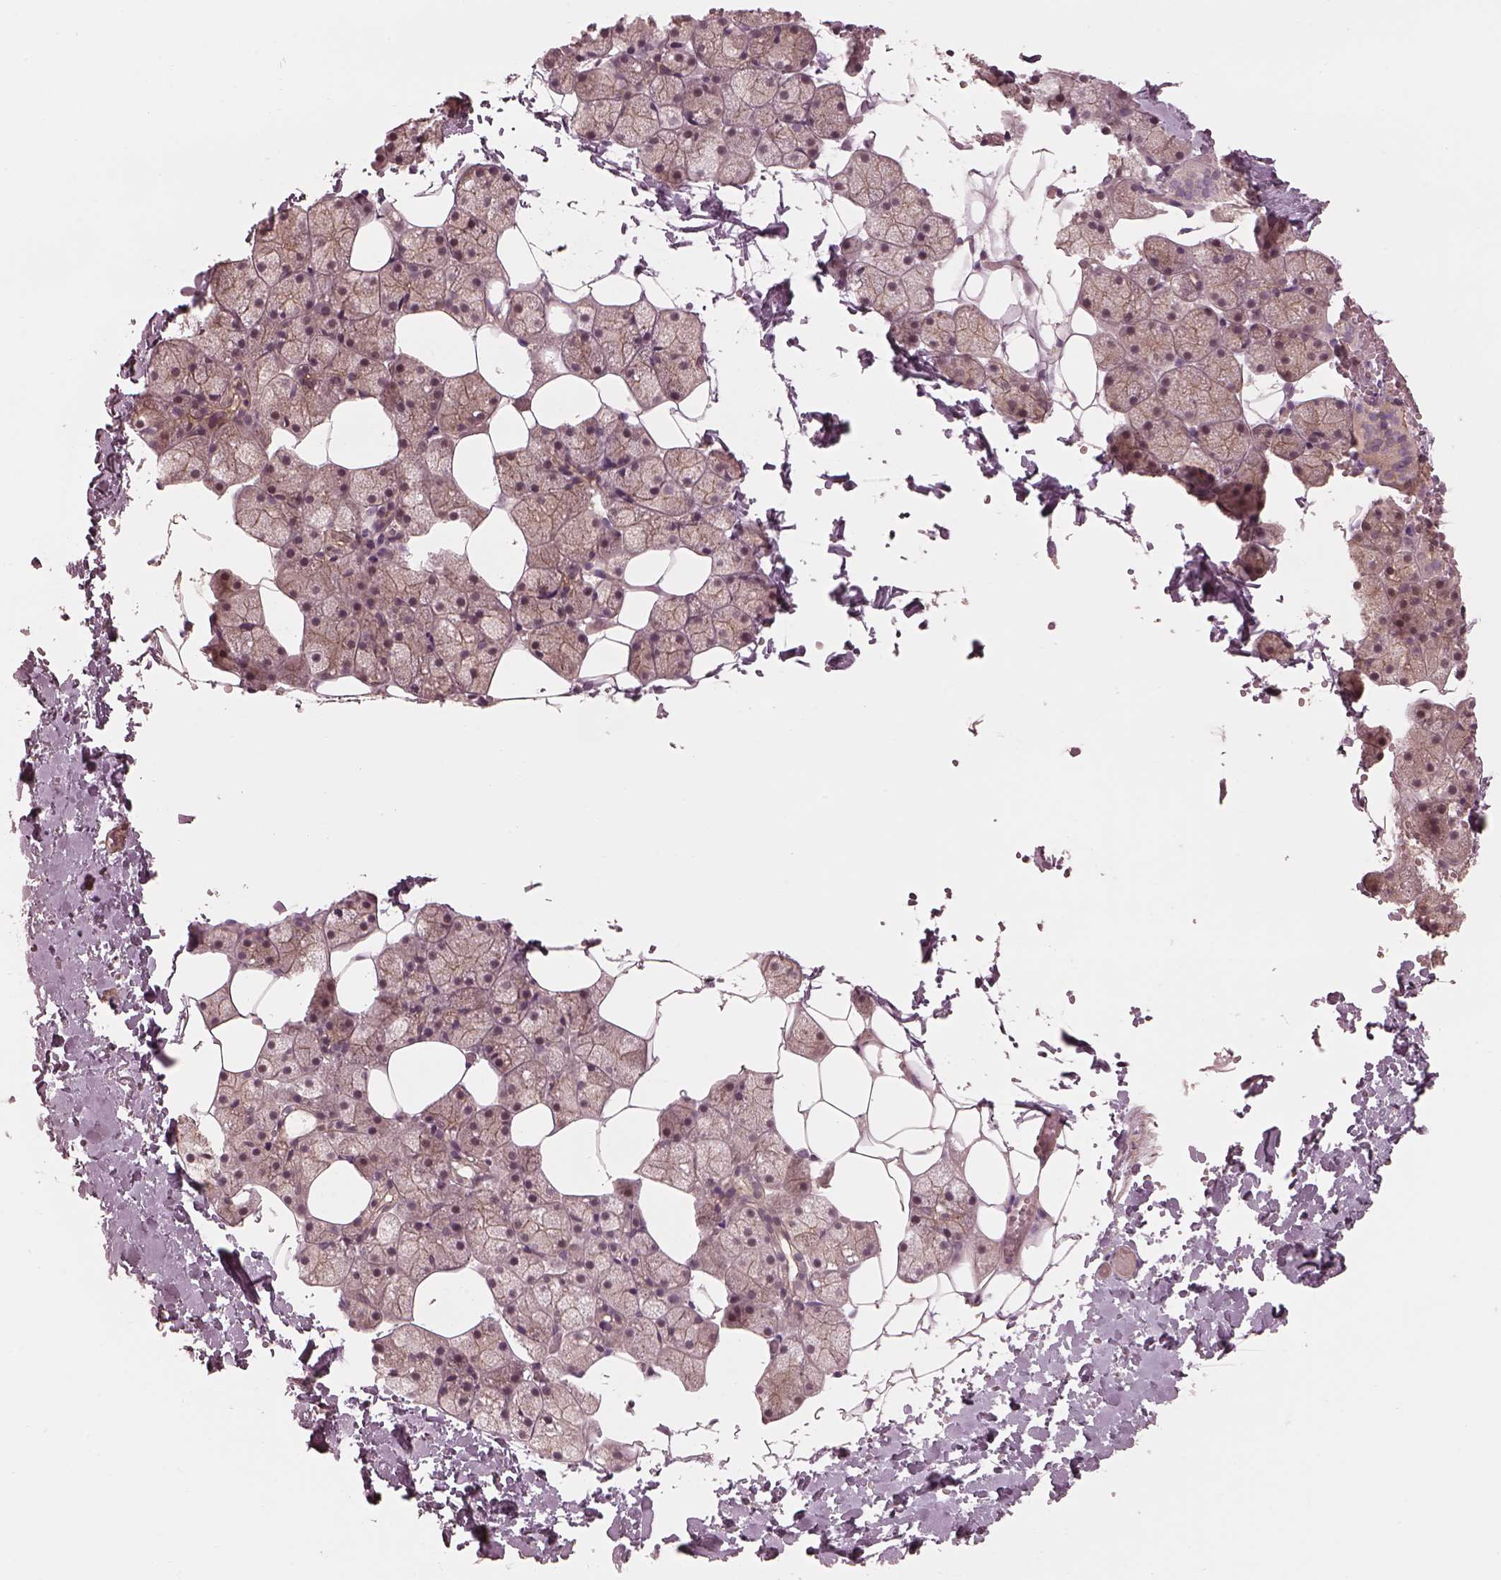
{"staining": {"intensity": "weak", "quantity": "25%-75%", "location": "cytoplasmic/membranous"}, "tissue": "salivary gland", "cell_type": "Glandular cells", "image_type": "normal", "snomed": [{"axis": "morphology", "description": "Normal tissue, NOS"}, {"axis": "topography", "description": "Salivary gland"}], "caption": "An immunohistochemistry (IHC) histopathology image of benign tissue is shown. Protein staining in brown shows weak cytoplasmic/membranous positivity in salivary gland within glandular cells. Nuclei are stained in blue.", "gene": "FAM107B", "patient": {"sex": "male", "age": 38}}